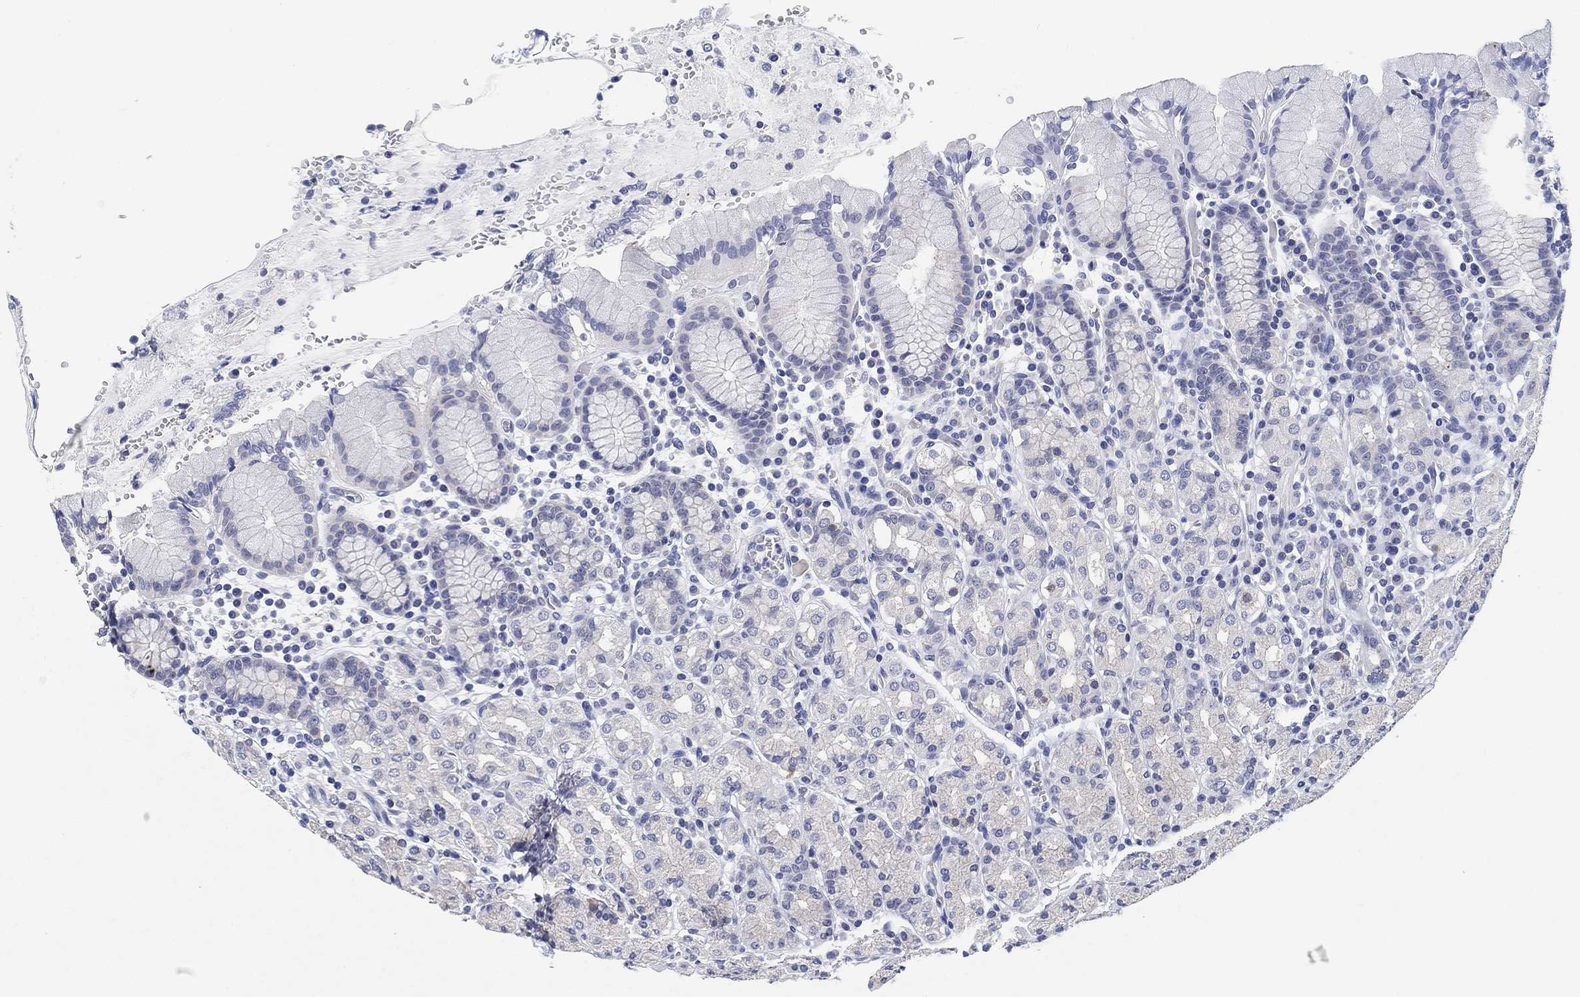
{"staining": {"intensity": "negative", "quantity": "none", "location": "none"}, "tissue": "stomach", "cell_type": "Glandular cells", "image_type": "normal", "snomed": [{"axis": "morphology", "description": "Normal tissue, NOS"}, {"axis": "topography", "description": "Stomach, upper"}, {"axis": "topography", "description": "Stomach"}], "caption": "Human stomach stained for a protein using IHC displays no positivity in glandular cells.", "gene": "CLUL1", "patient": {"sex": "male", "age": 62}}